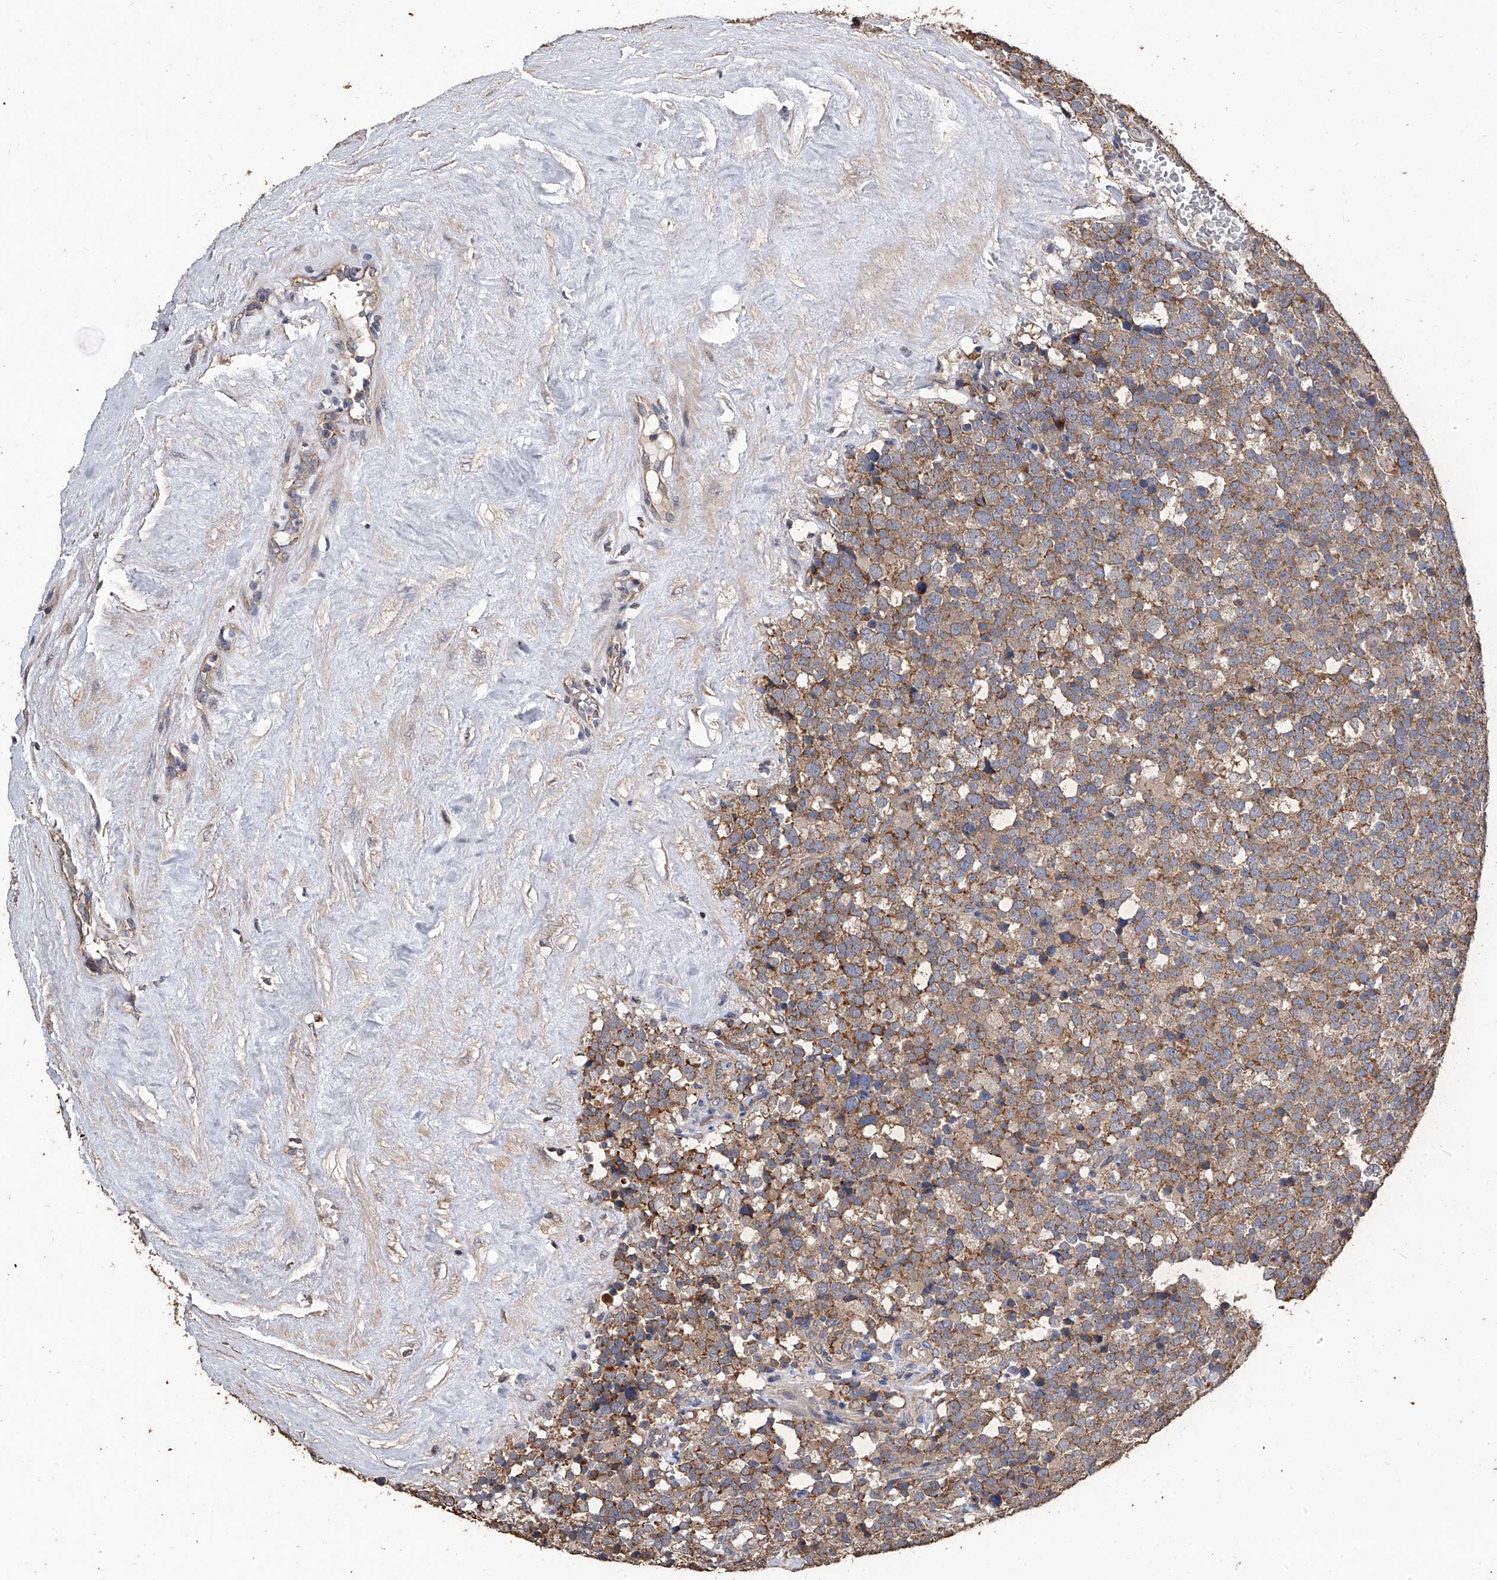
{"staining": {"intensity": "moderate", "quantity": ">75%", "location": "cytoplasmic/membranous"}, "tissue": "testis cancer", "cell_type": "Tumor cells", "image_type": "cancer", "snomed": [{"axis": "morphology", "description": "Seminoma, NOS"}, {"axis": "topography", "description": "Testis"}], "caption": "High-magnification brightfield microscopy of testis cancer stained with DAB (3,3'-diaminobenzidine) (brown) and counterstained with hematoxylin (blue). tumor cells exhibit moderate cytoplasmic/membranous staining is appreciated in about>75% of cells.", "gene": "LTV1", "patient": {"sex": "male", "age": 71}}